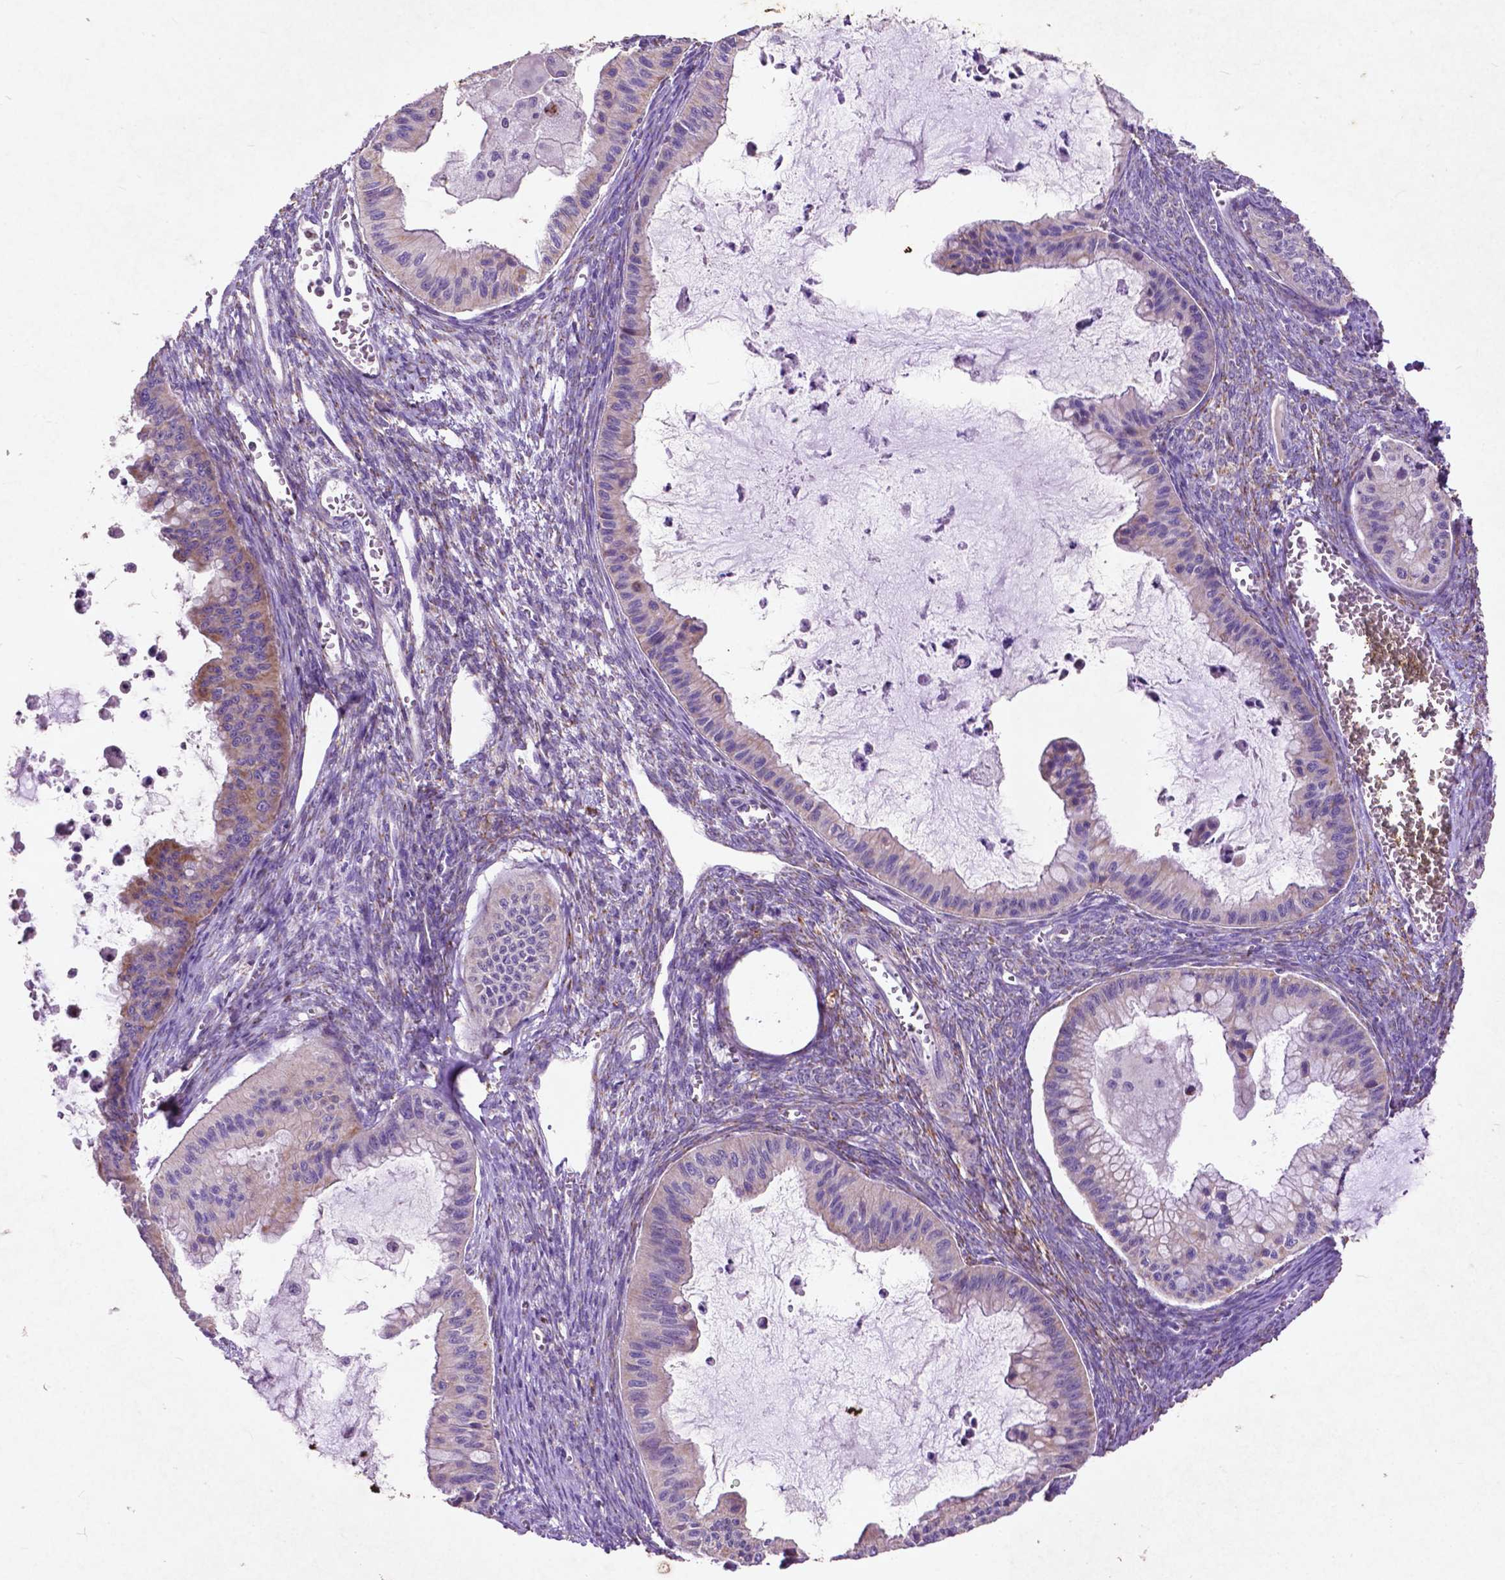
{"staining": {"intensity": "moderate", "quantity": "<25%", "location": "cytoplasmic/membranous"}, "tissue": "ovarian cancer", "cell_type": "Tumor cells", "image_type": "cancer", "snomed": [{"axis": "morphology", "description": "Cystadenocarcinoma, mucinous, NOS"}, {"axis": "topography", "description": "Ovary"}], "caption": "Immunohistochemistry of human ovarian cancer (mucinous cystadenocarcinoma) exhibits low levels of moderate cytoplasmic/membranous positivity in approximately <25% of tumor cells.", "gene": "THEGL", "patient": {"sex": "female", "age": 72}}